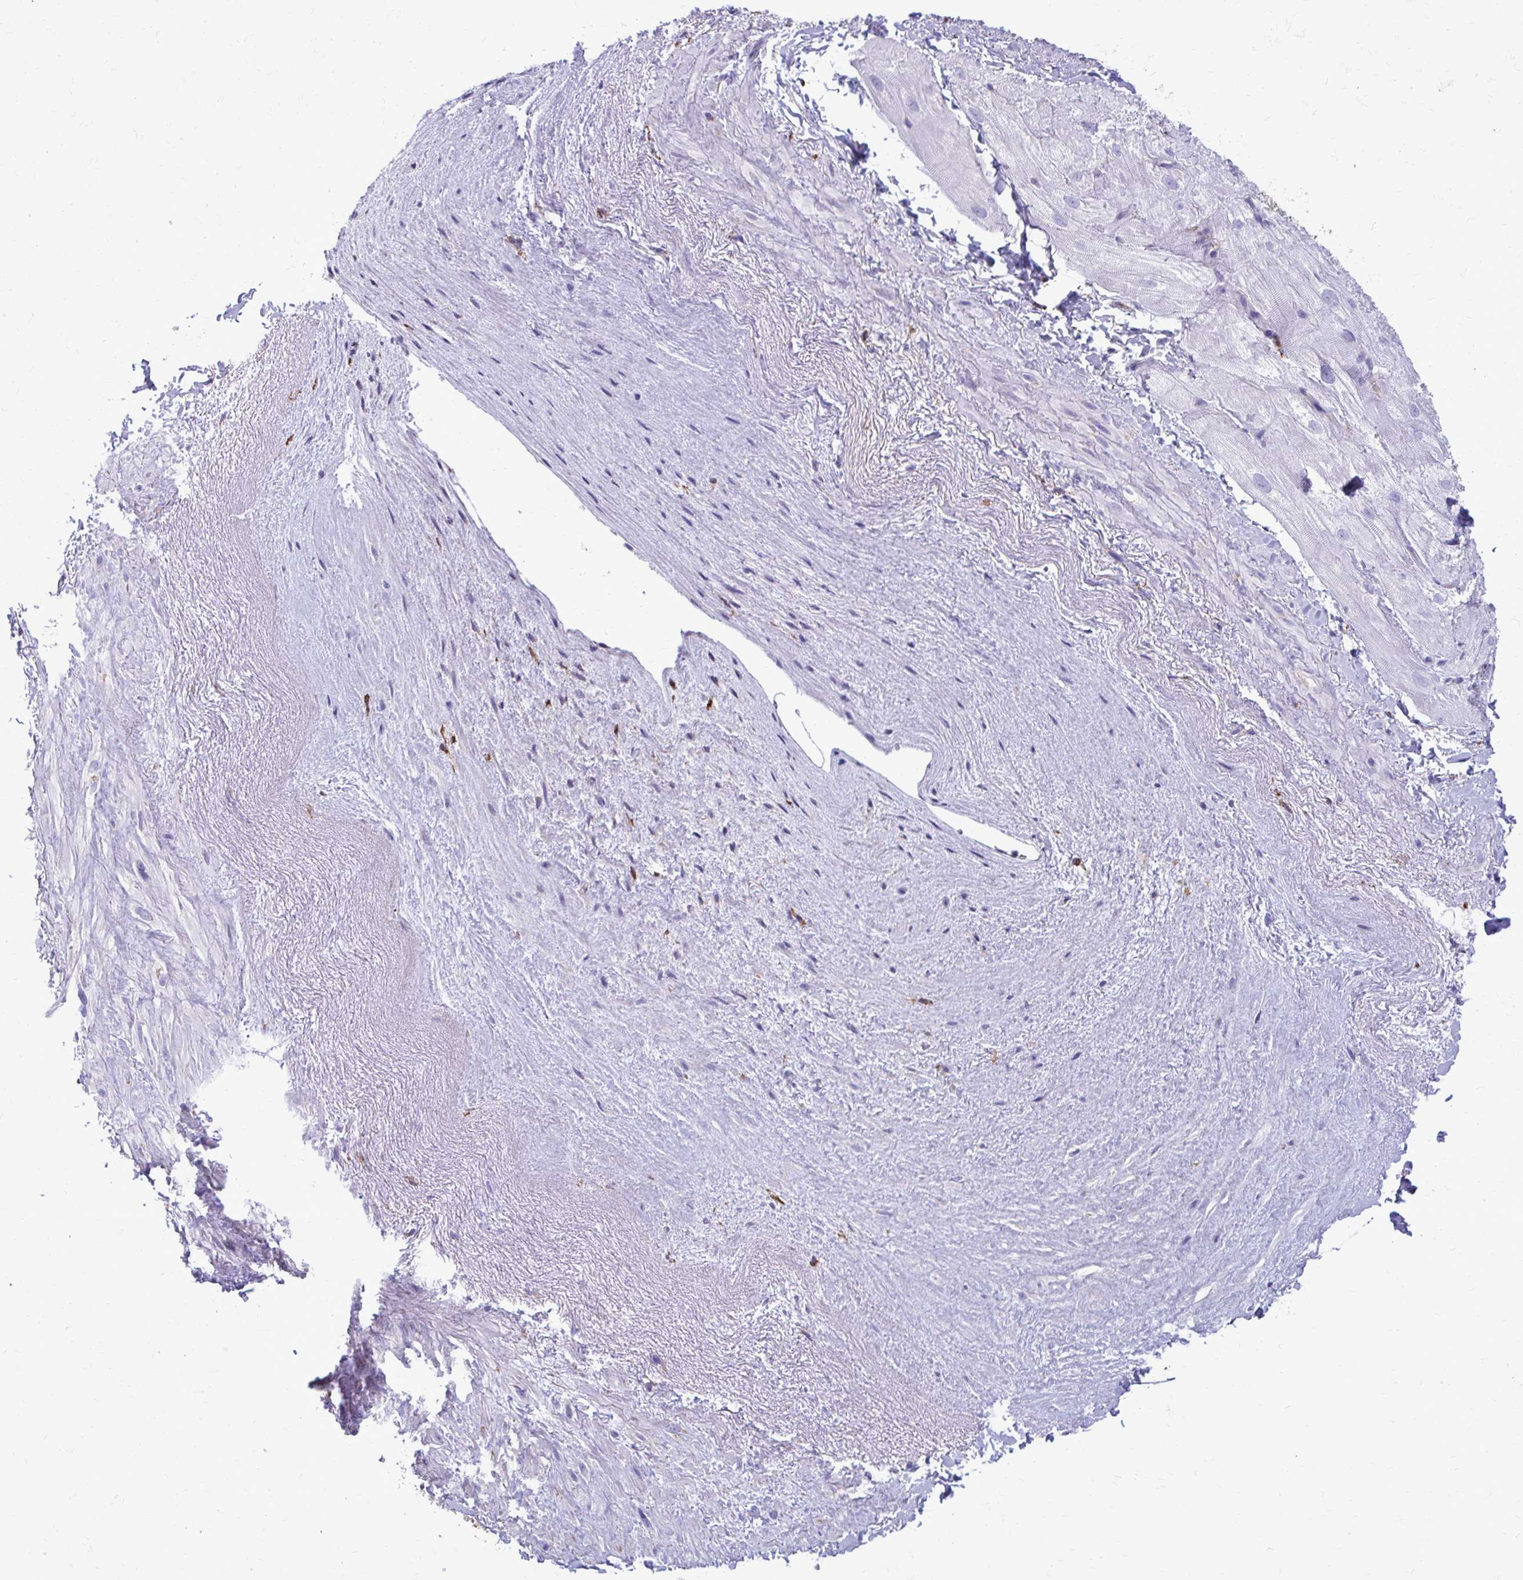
{"staining": {"intensity": "negative", "quantity": "none", "location": "none"}, "tissue": "heart muscle", "cell_type": "Cardiomyocytes", "image_type": "normal", "snomed": [{"axis": "morphology", "description": "Normal tissue, NOS"}, {"axis": "topography", "description": "Heart"}], "caption": "Immunohistochemical staining of normal heart muscle displays no significant staining in cardiomyocytes. (Brightfield microscopy of DAB (3,3'-diaminobenzidine) immunohistochemistry at high magnification).", "gene": "CLTA", "patient": {"sex": "male", "age": 62}}